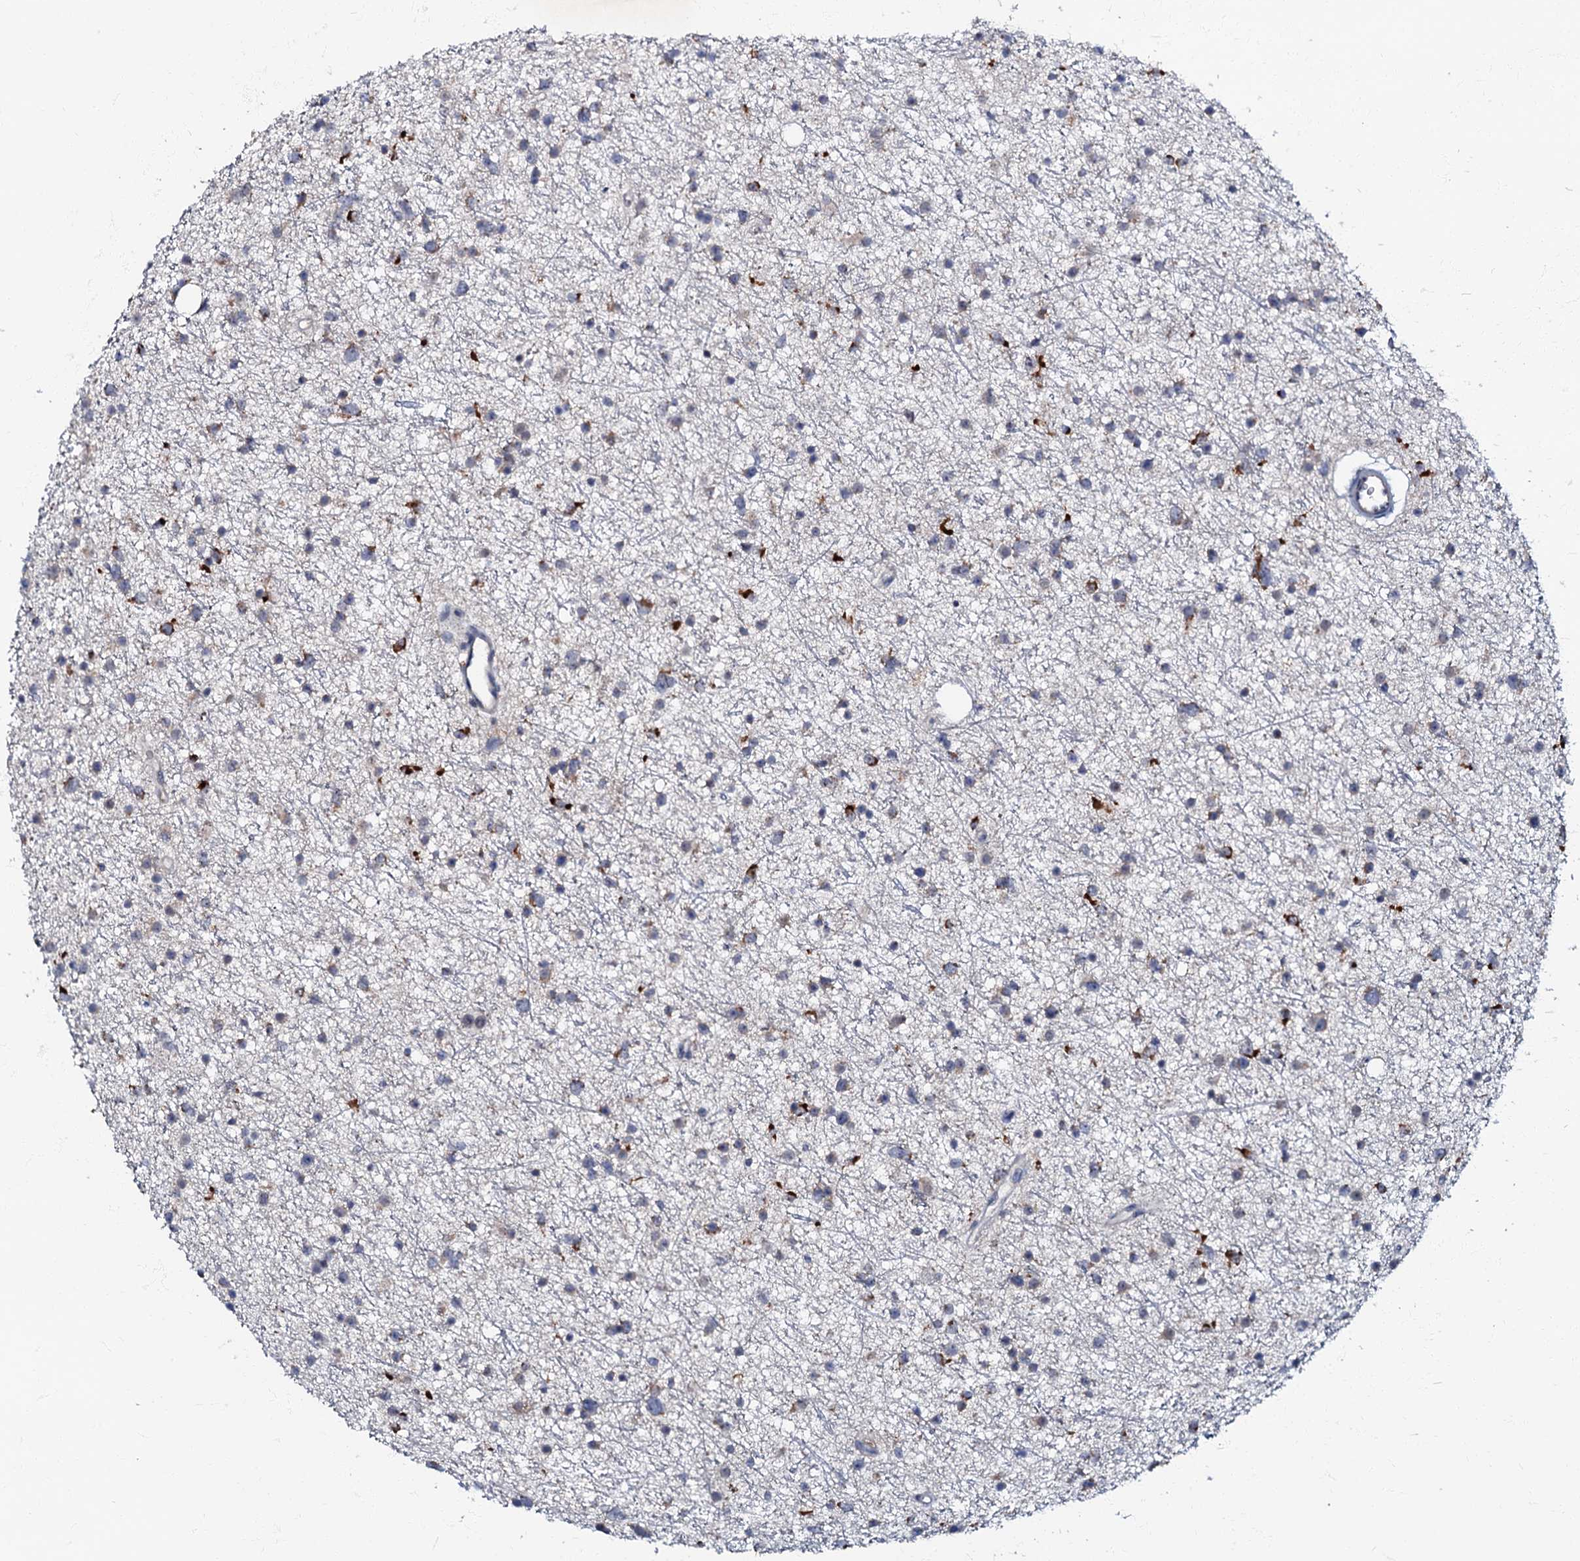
{"staining": {"intensity": "strong", "quantity": "<25%", "location": "cytoplasmic/membranous"}, "tissue": "glioma", "cell_type": "Tumor cells", "image_type": "cancer", "snomed": [{"axis": "morphology", "description": "Glioma, malignant, Low grade"}, {"axis": "topography", "description": "Cerebral cortex"}], "caption": "A brown stain highlights strong cytoplasmic/membranous staining of a protein in glioma tumor cells.", "gene": "MRPL51", "patient": {"sex": "female", "age": 39}}